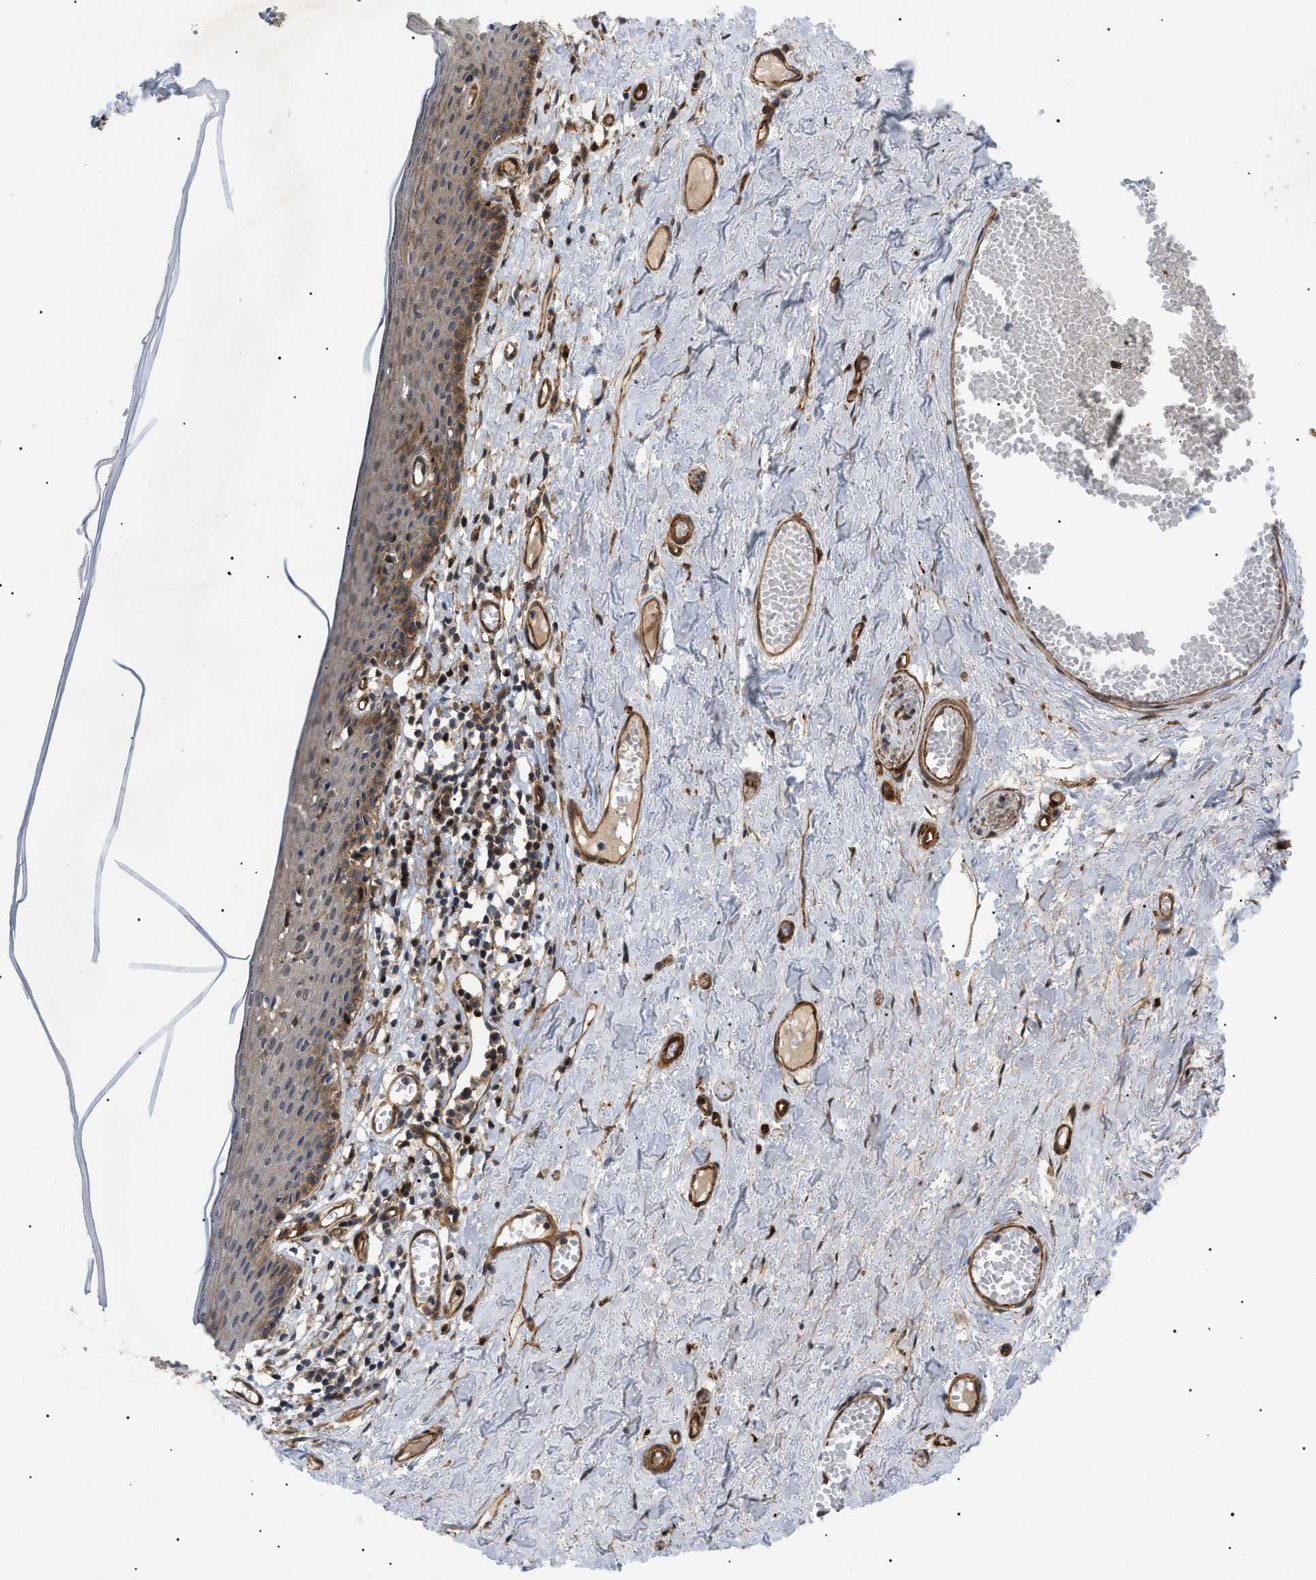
{"staining": {"intensity": "moderate", "quantity": "25%-75%", "location": "cytoplasmic/membranous,nuclear"}, "tissue": "skin", "cell_type": "Epidermal cells", "image_type": "normal", "snomed": [{"axis": "morphology", "description": "Normal tissue, NOS"}, {"axis": "topography", "description": "Adipose tissue"}, {"axis": "topography", "description": "Vascular tissue"}, {"axis": "topography", "description": "Anal"}, {"axis": "topography", "description": "Peripheral nerve tissue"}], "caption": "About 25%-75% of epidermal cells in normal human skin exhibit moderate cytoplasmic/membranous,nuclear protein expression as visualized by brown immunohistochemical staining.", "gene": "CRCP", "patient": {"sex": "female", "age": 54}}